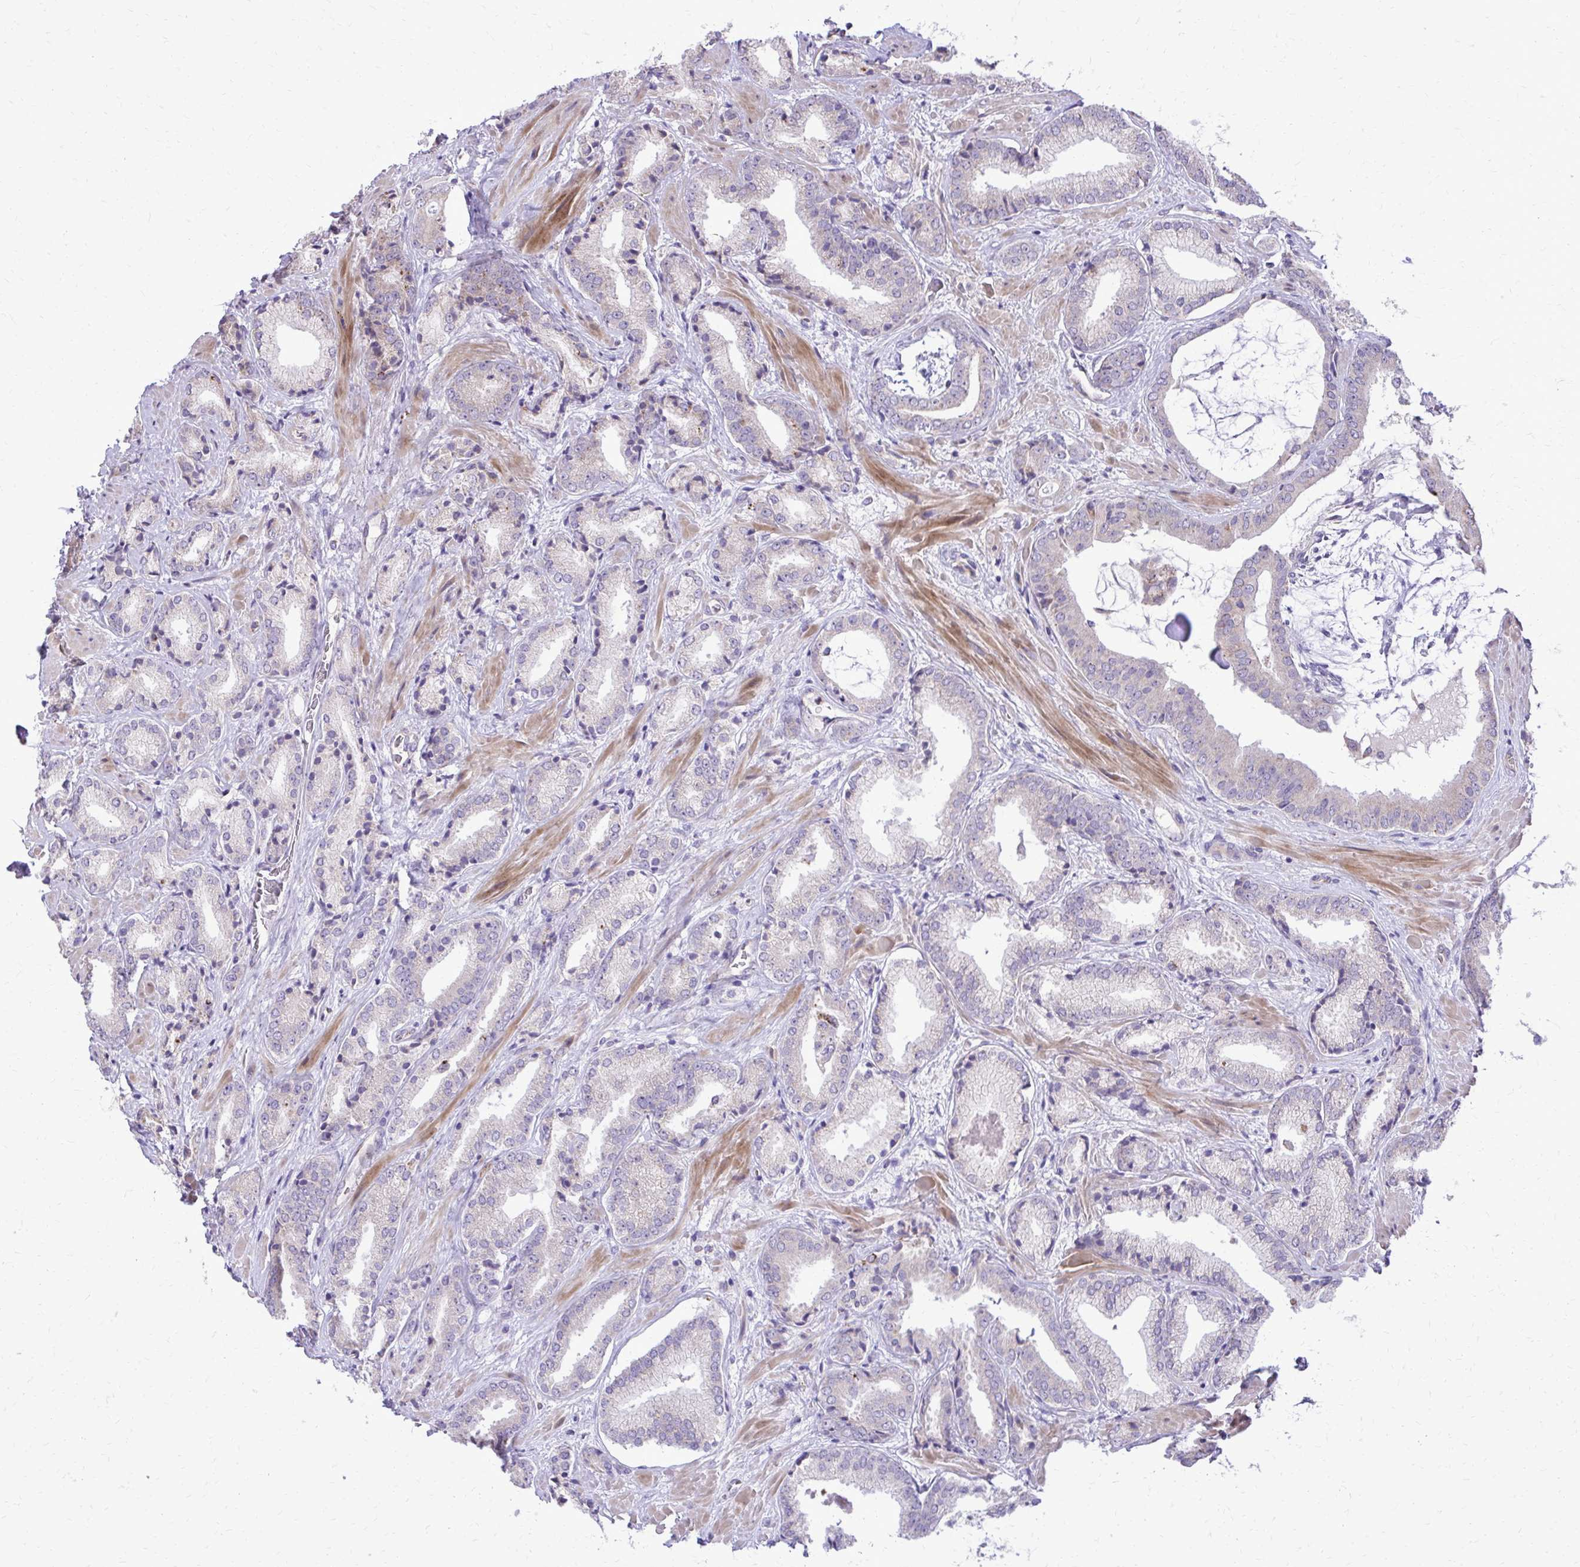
{"staining": {"intensity": "negative", "quantity": "none", "location": "none"}, "tissue": "prostate cancer", "cell_type": "Tumor cells", "image_type": "cancer", "snomed": [{"axis": "morphology", "description": "Adenocarcinoma, High grade"}, {"axis": "topography", "description": "Prostate"}], "caption": "Protein analysis of prostate adenocarcinoma (high-grade) exhibits no significant staining in tumor cells.", "gene": "ABCC3", "patient": {"sex": "male", "age": 56}}